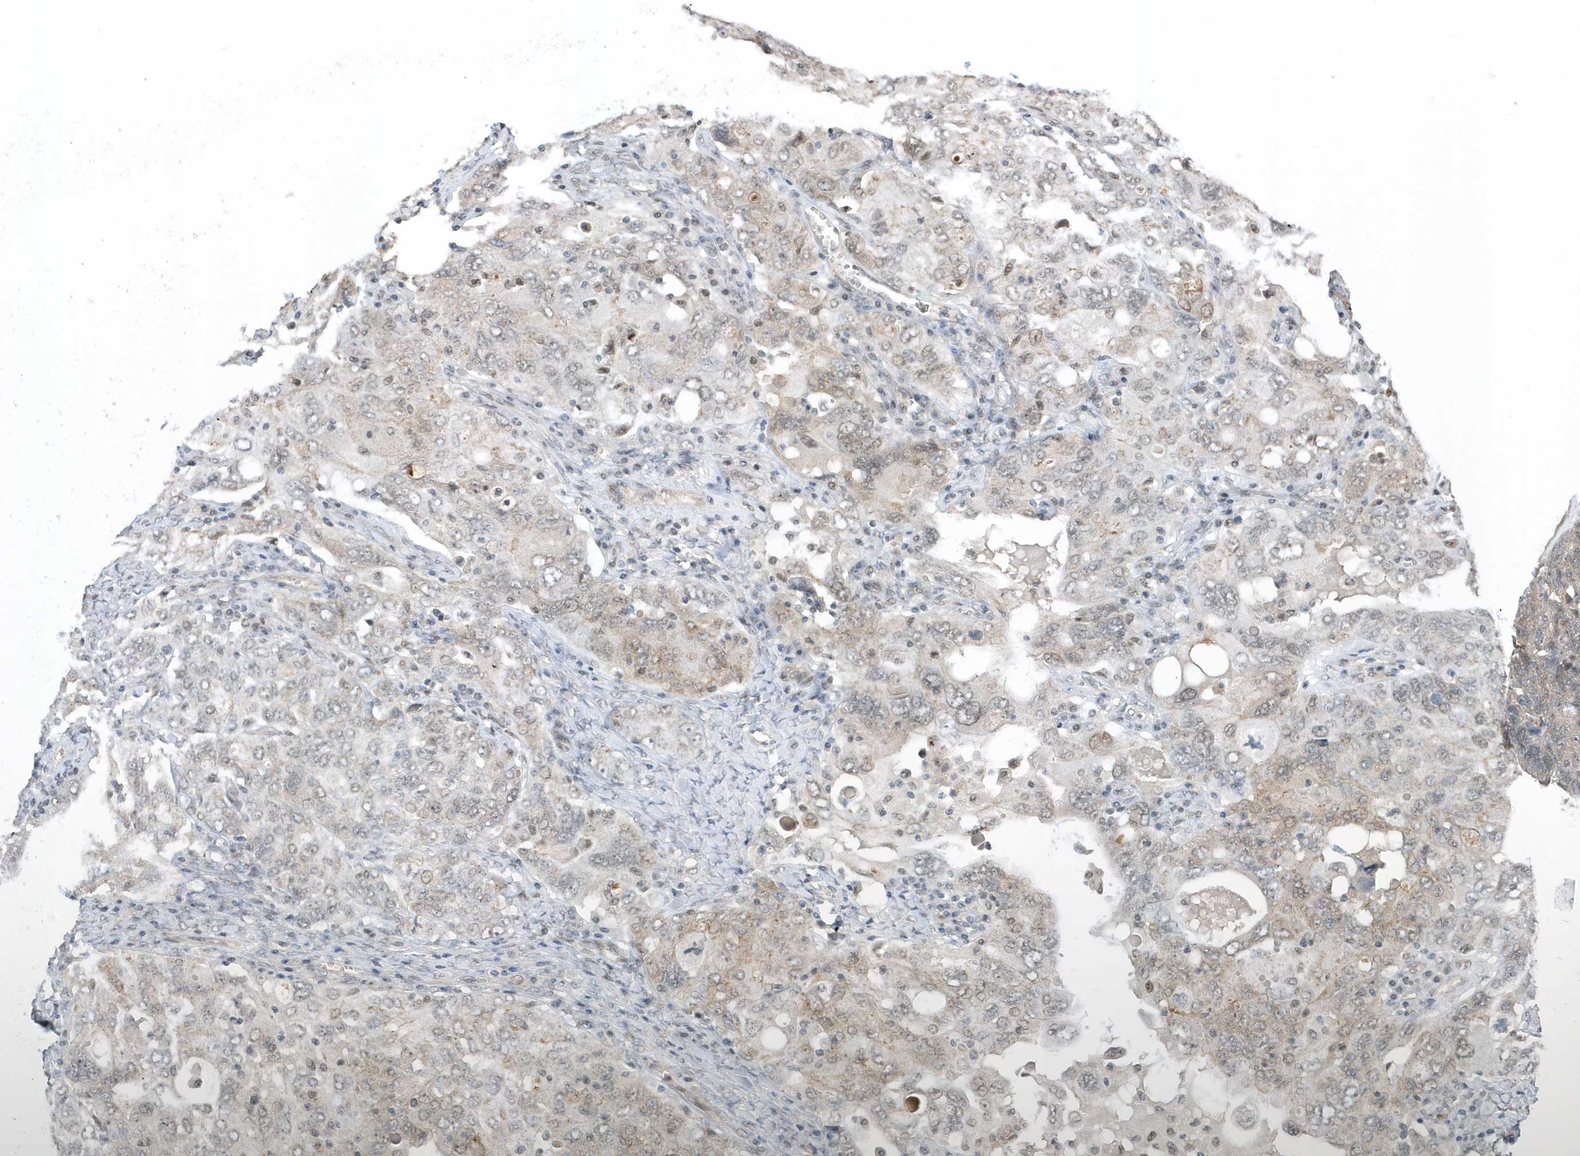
{"staining": {"intensity": "weak", "quantity": "<25%", "location": "cytoplasmic/membranous,nuclear"}, "tissue": "ovarian cancer", "cell_type": "Tumor cells", "image_type": "cancer", "snomed": [{"axis": "morphology", "description": "Carcinoma, endometroid"}, {"axis": "topography", "description": "Ovary"}], "caption": "Tumor cells show no significant protein expression in ovarian cancer.", "gene": "USP53", "patient": {"sex": "female", "age": 62}}